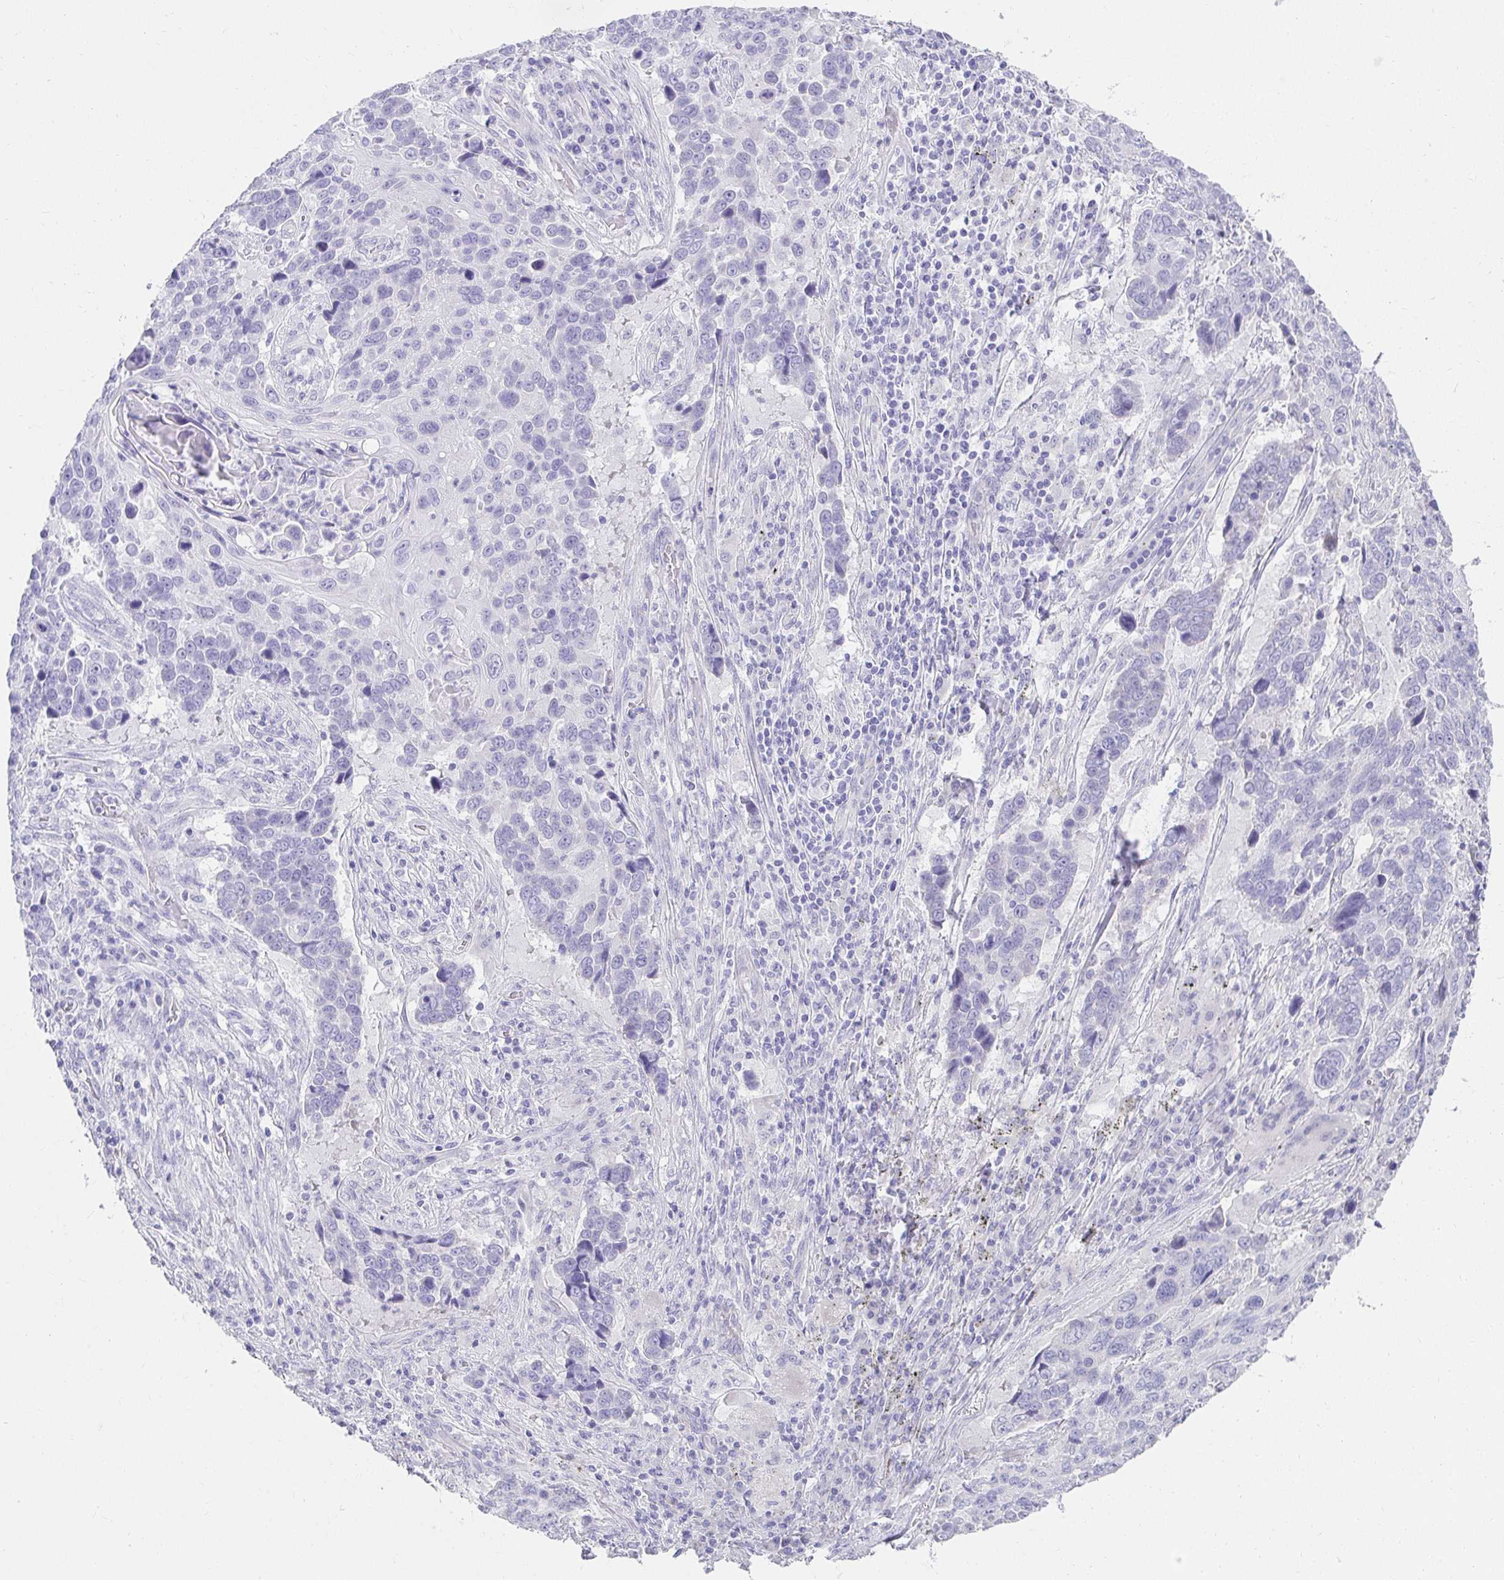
{"staining": {"intensity": "negative", "quantity": "none", "location": "none"}, "tissue": "lung cancer", "cell_type": "Tumor cells", "image_type": "cancer", "snomed": [{"axis": "morphology", "description": "Squamous cell carcinoma, NOS"}, {"axis": "topography", "description": "Lung"}], "caption": "Tumor cells show no significant protein positivity in lung cancer (squamous cell carcinoma).", "gene": "VGLL1", "patient": {"sex": "male", "age": 68}}